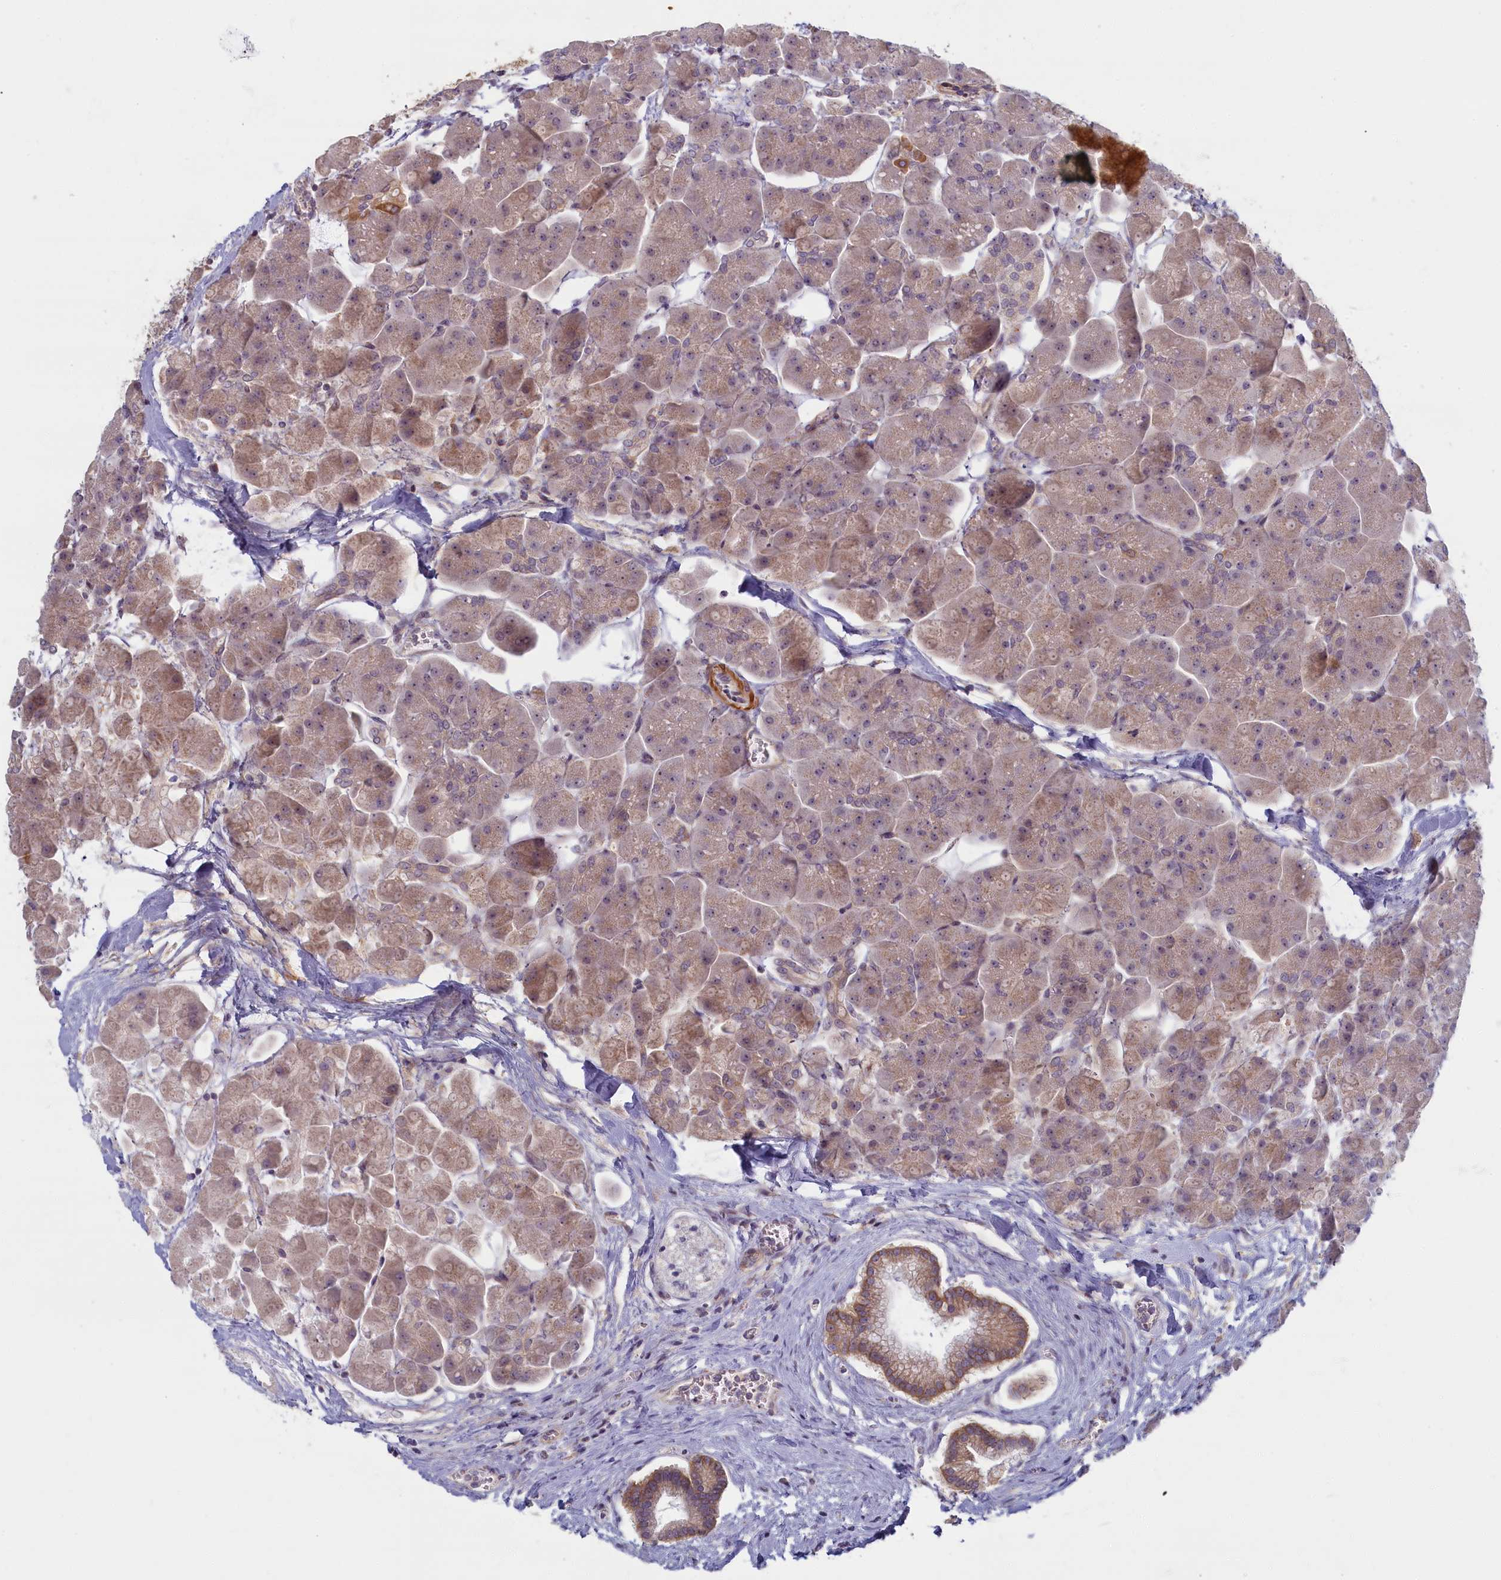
{"staining": {"intensity": "weak", "quantity": "<25%", "location": "cytoplasmic/membranous"}, "tissue": "pancreas", "cell_type": "Exocrine glandular cells", "image_type": "normal", "snomed": [{"axis": "morphology", "description": "Normal tissue, NOS"}, {"axis": "topography", "description": "Pancreas"}], "caption": "Exocrine glandular cells are negative for brown protein staining in benign pancreas.", "gene": "TRPM4", "patient": {"sex": "male", "age": 66}}